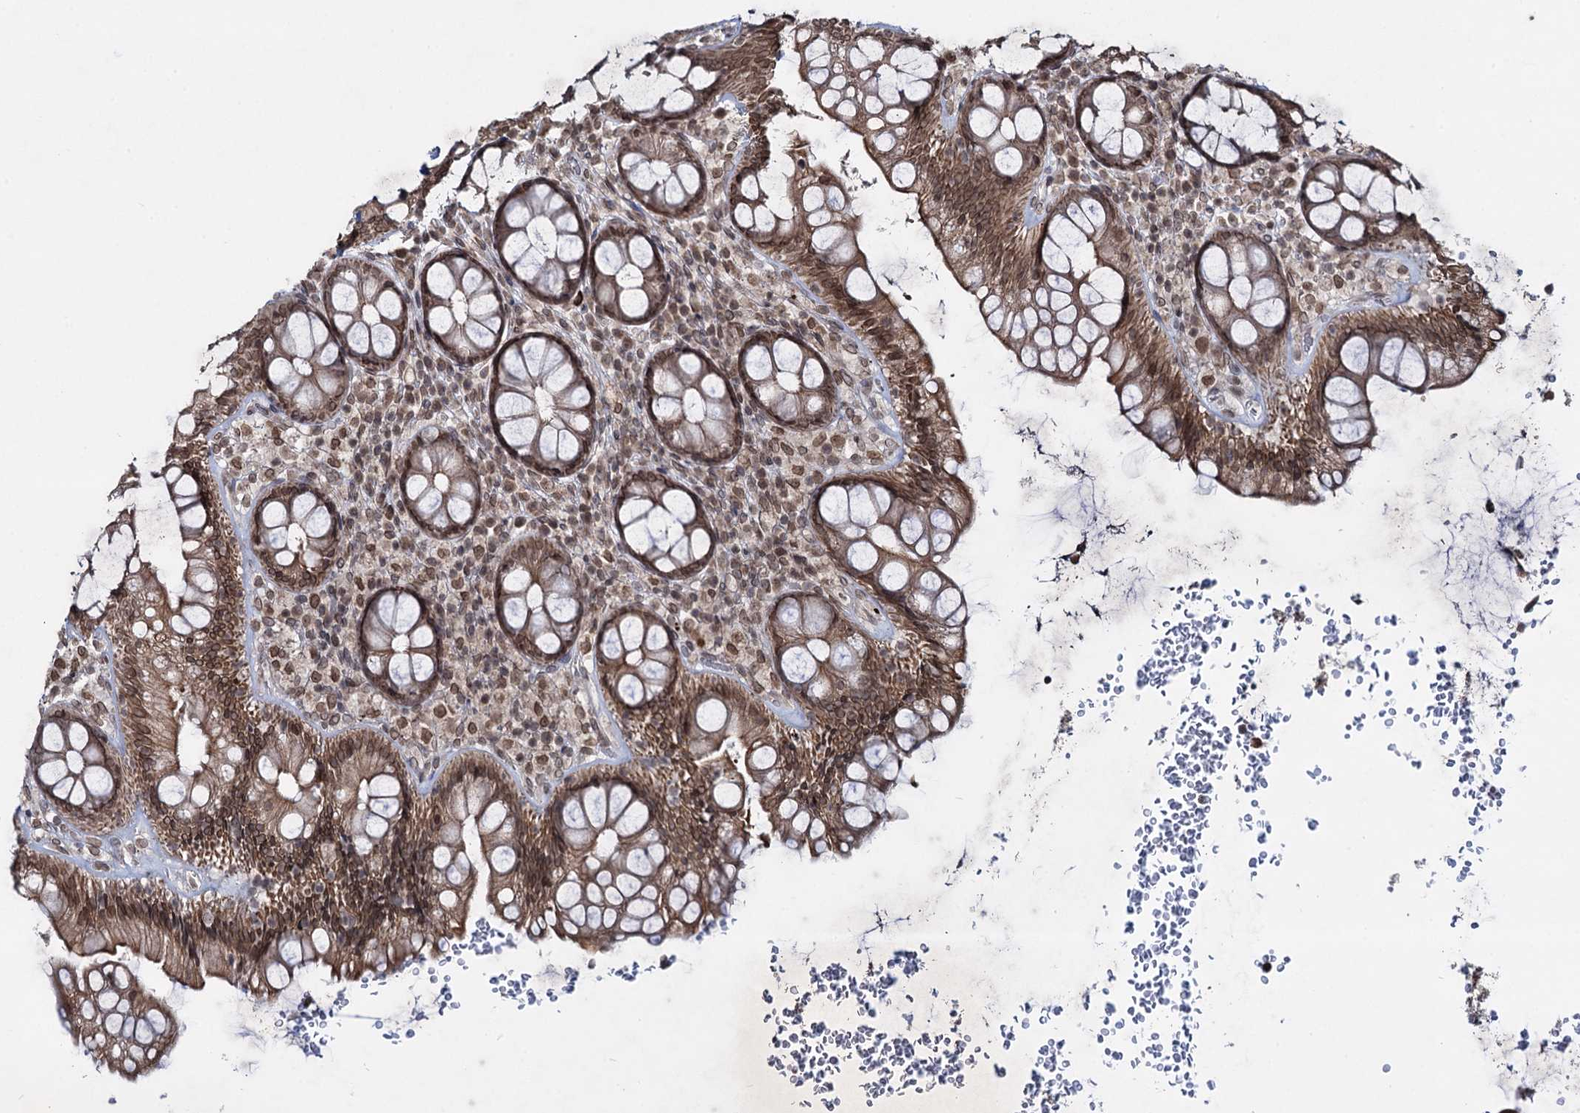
{"staining": {"intensity": "moderate", "quantity": ">75%", "location": "cytoplasmic/membranous,nuclear"}, "tissue": "rectum", "cell_type": "Glandular cells", "image_type": "normal", "snomed": [{"axis": "morphology", "description": "Normal tissue, NOS"}, {"axis": "topography", "description": "Rectum"}], "caption": "DAB immunohistochemical staining of unremarkable rectum reveals moderate cytoplasmic/membranous,nuclear protein staining in about >75% of glandular cells. Using DAB (brown) and hematoxylin (blue) stains, captured at high magnification using brightfield microscopy.", "gene": "RNF6", "patient": {"sex": "male", "age": 83}}